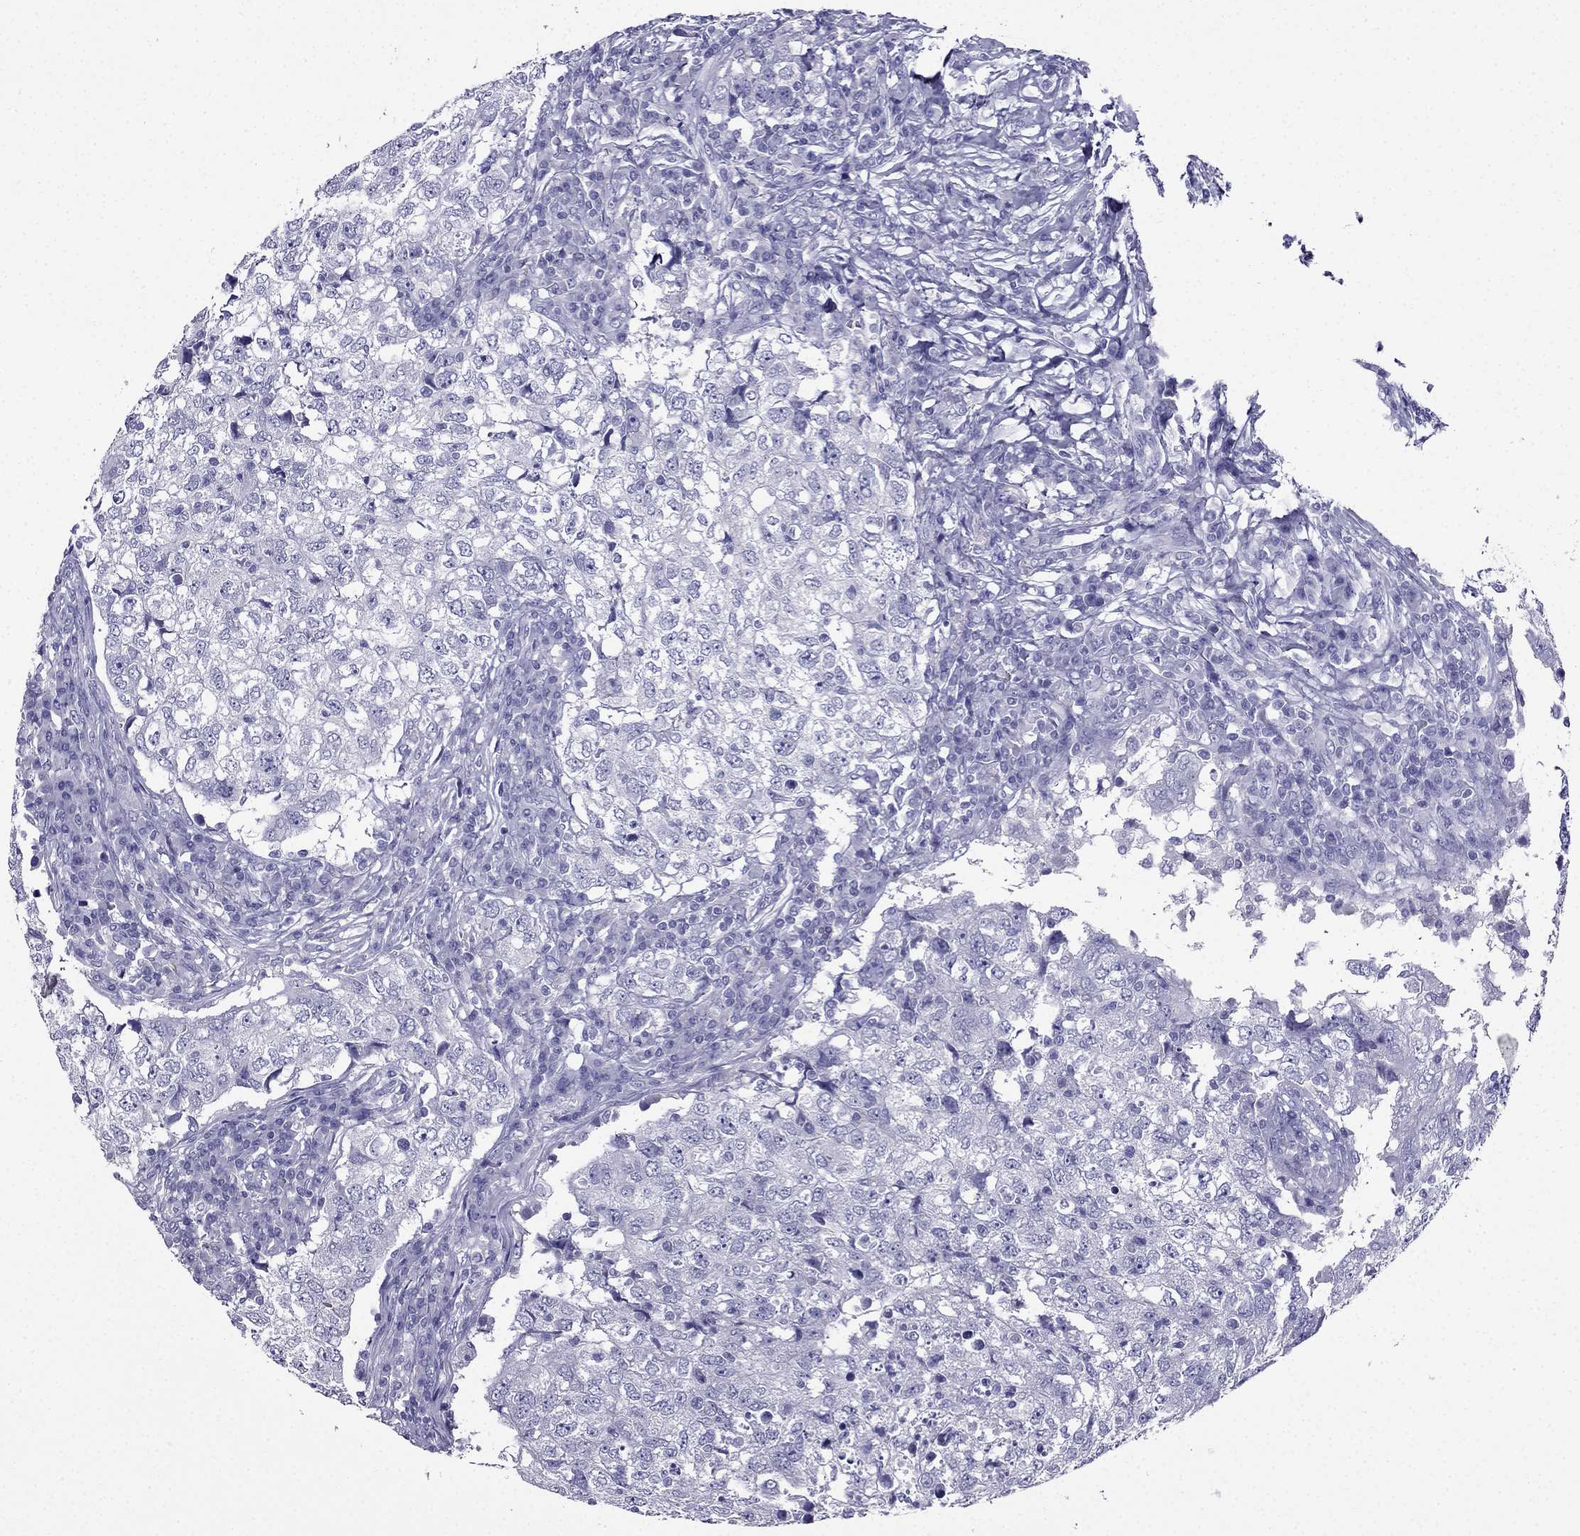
{"staining": {"intensity": "negative", "quantity": "none", "location": "none"}, "tissue": "breast cancer", "cell_type": "Tumor cells", "image_type": "cancer", "snomed": [{"axis": "morphology", "description": "Duct carcinoma"}, {"axis": "topography", "description": "Breast"}], "caption": "The immunohistochemistry image has no significant positivity in tumor cells of intraductal carcinoma (breast) tissue.", "gene": "ZNF541", "patient": {"sex": "female", "age": 30}}